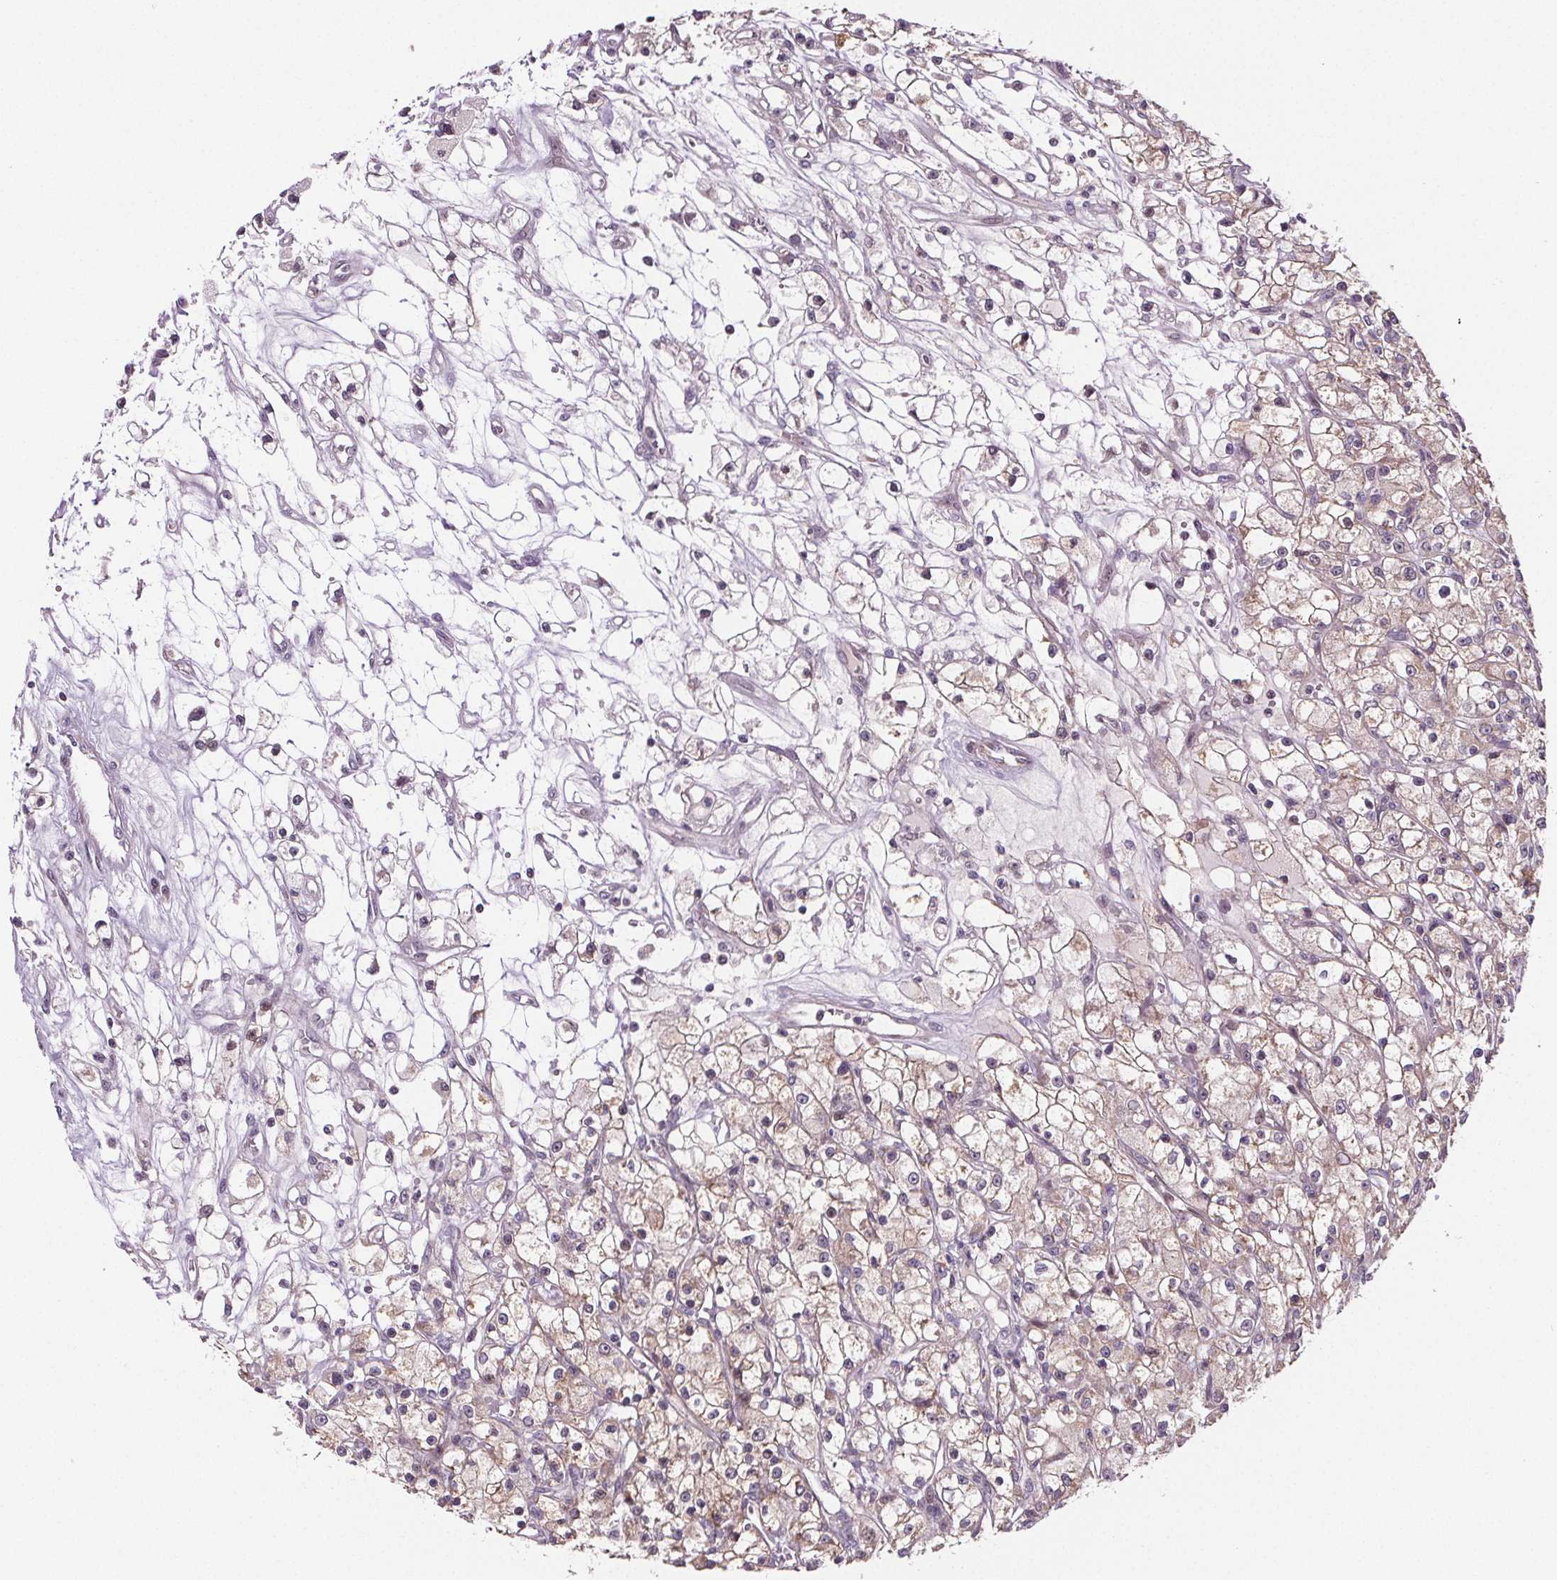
{"staining": {"intensity": "weak", "quantity": "25%-75%", "location": "cytoplasmic/membranous"}, "tissue": "renal cancer", "cell_type": "Tumor cells", "image_type": "cancer", "snomed": [{"axis": "morphology", "description": "Adenocarcinoma, NOS"}, {"axis": "topography", "description": "Kidney"}], "caption": "Immunohistochemical staining of renal adenocarcinoma exhibits low levels of weak cytoplasmic/membranous protein expression in about 25%-75% of tumor cells.", "gene": "SUCLA2", "patient": {"sex": "female", "age": 59}}